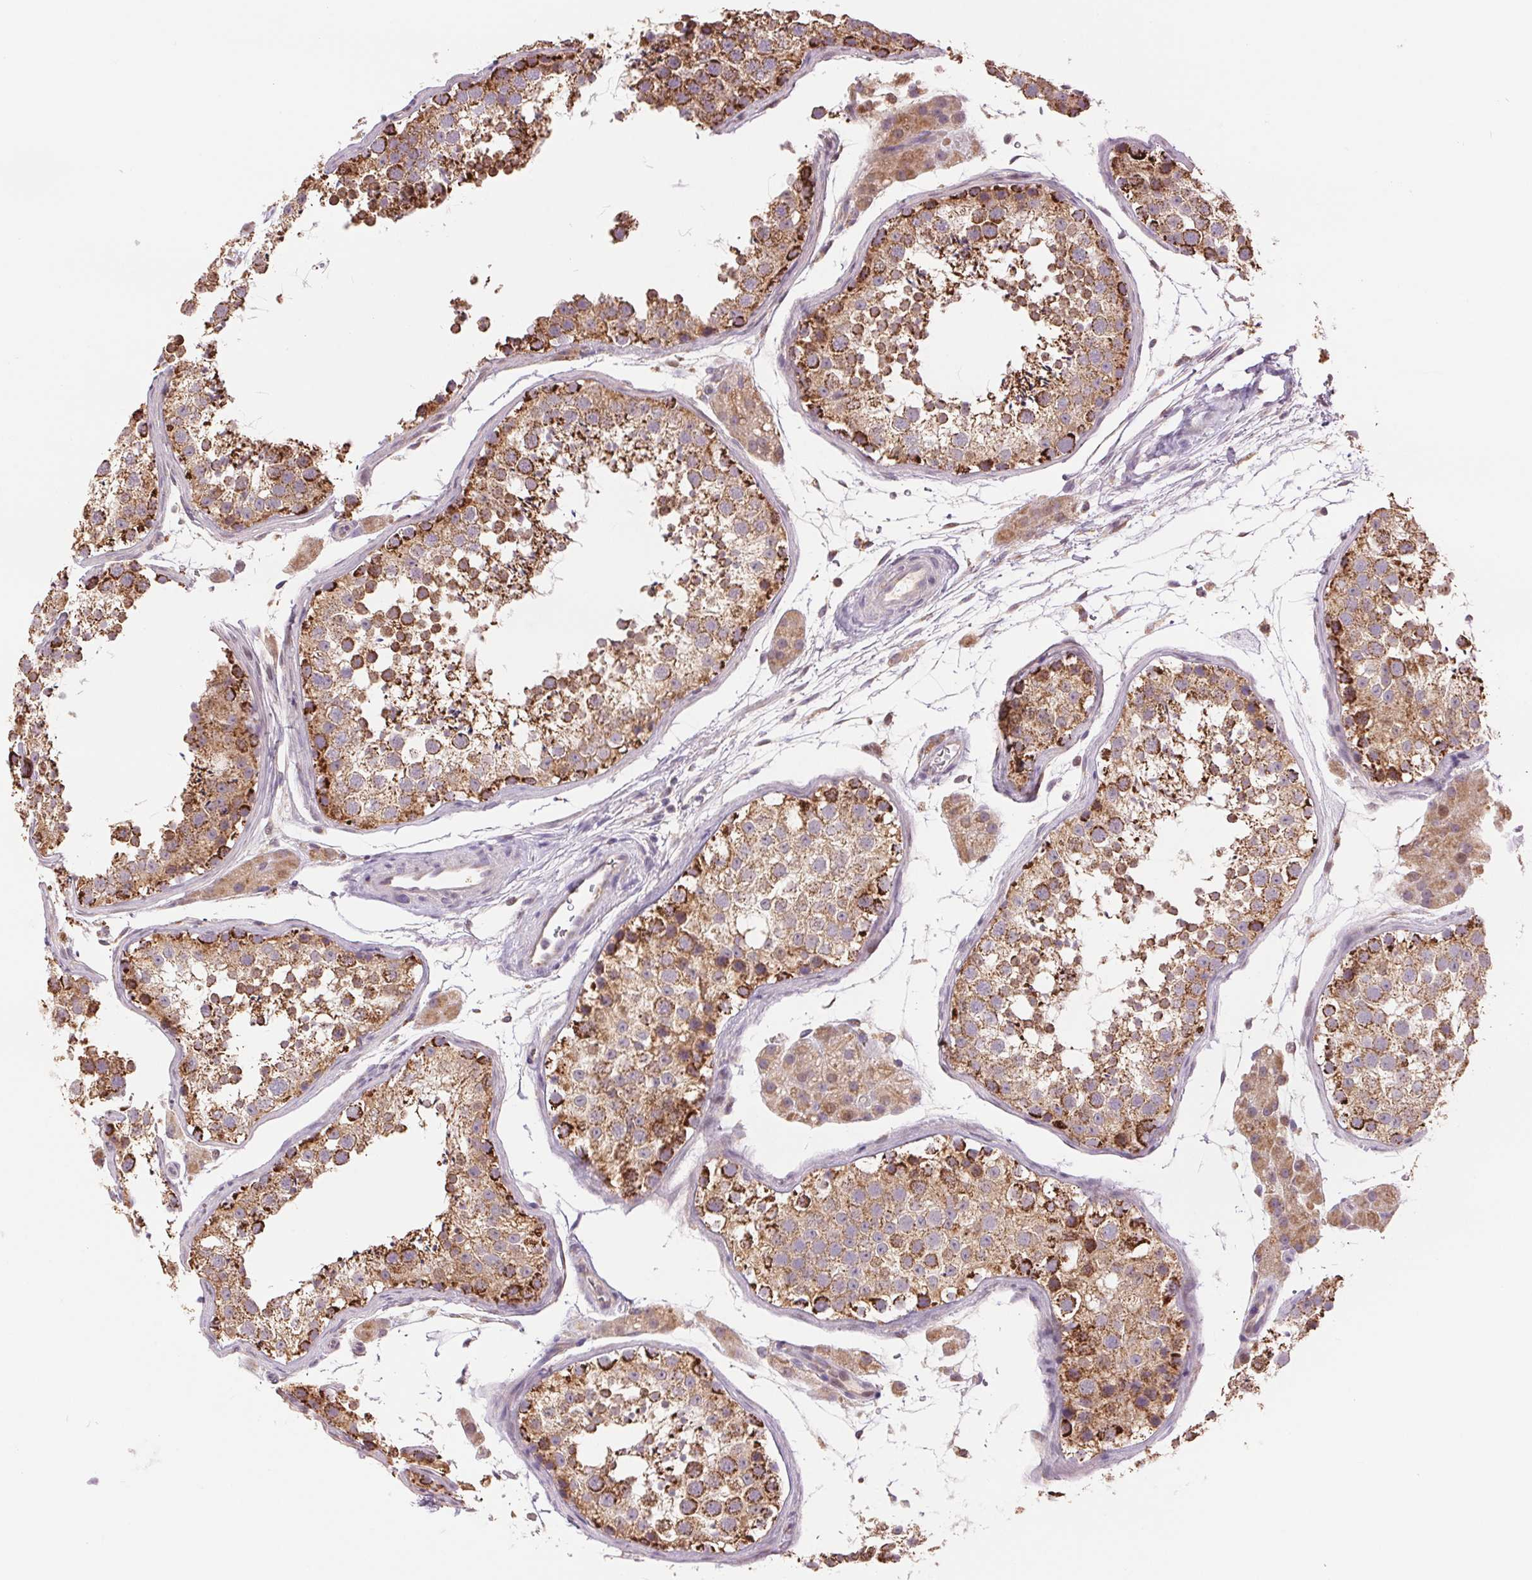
{"staining": {"intensity": "strong", "quantity": "25%-75%", "location": "cytoplasmic/membranous"}, "tissue": "testis", "cell_type": "Cells in seminiferous ducts", "image_type": "normal", "snomed": [{"axis": "morphology", "description": "Normal tissue, NOS"}, {"axis": "topography", "description": "Testis"}], "caption": "Benign testis was stained to show a protein in brown. There is high levels of strong cytoplasmic/membranous positivity in approximately 25%-75% of cells in seminiferous ducts. (DAB IHC, brown staining for protein, blue staining for nuclei).", "gene": "DGUOK", "patient": {"sex": "male", "age": 41}}